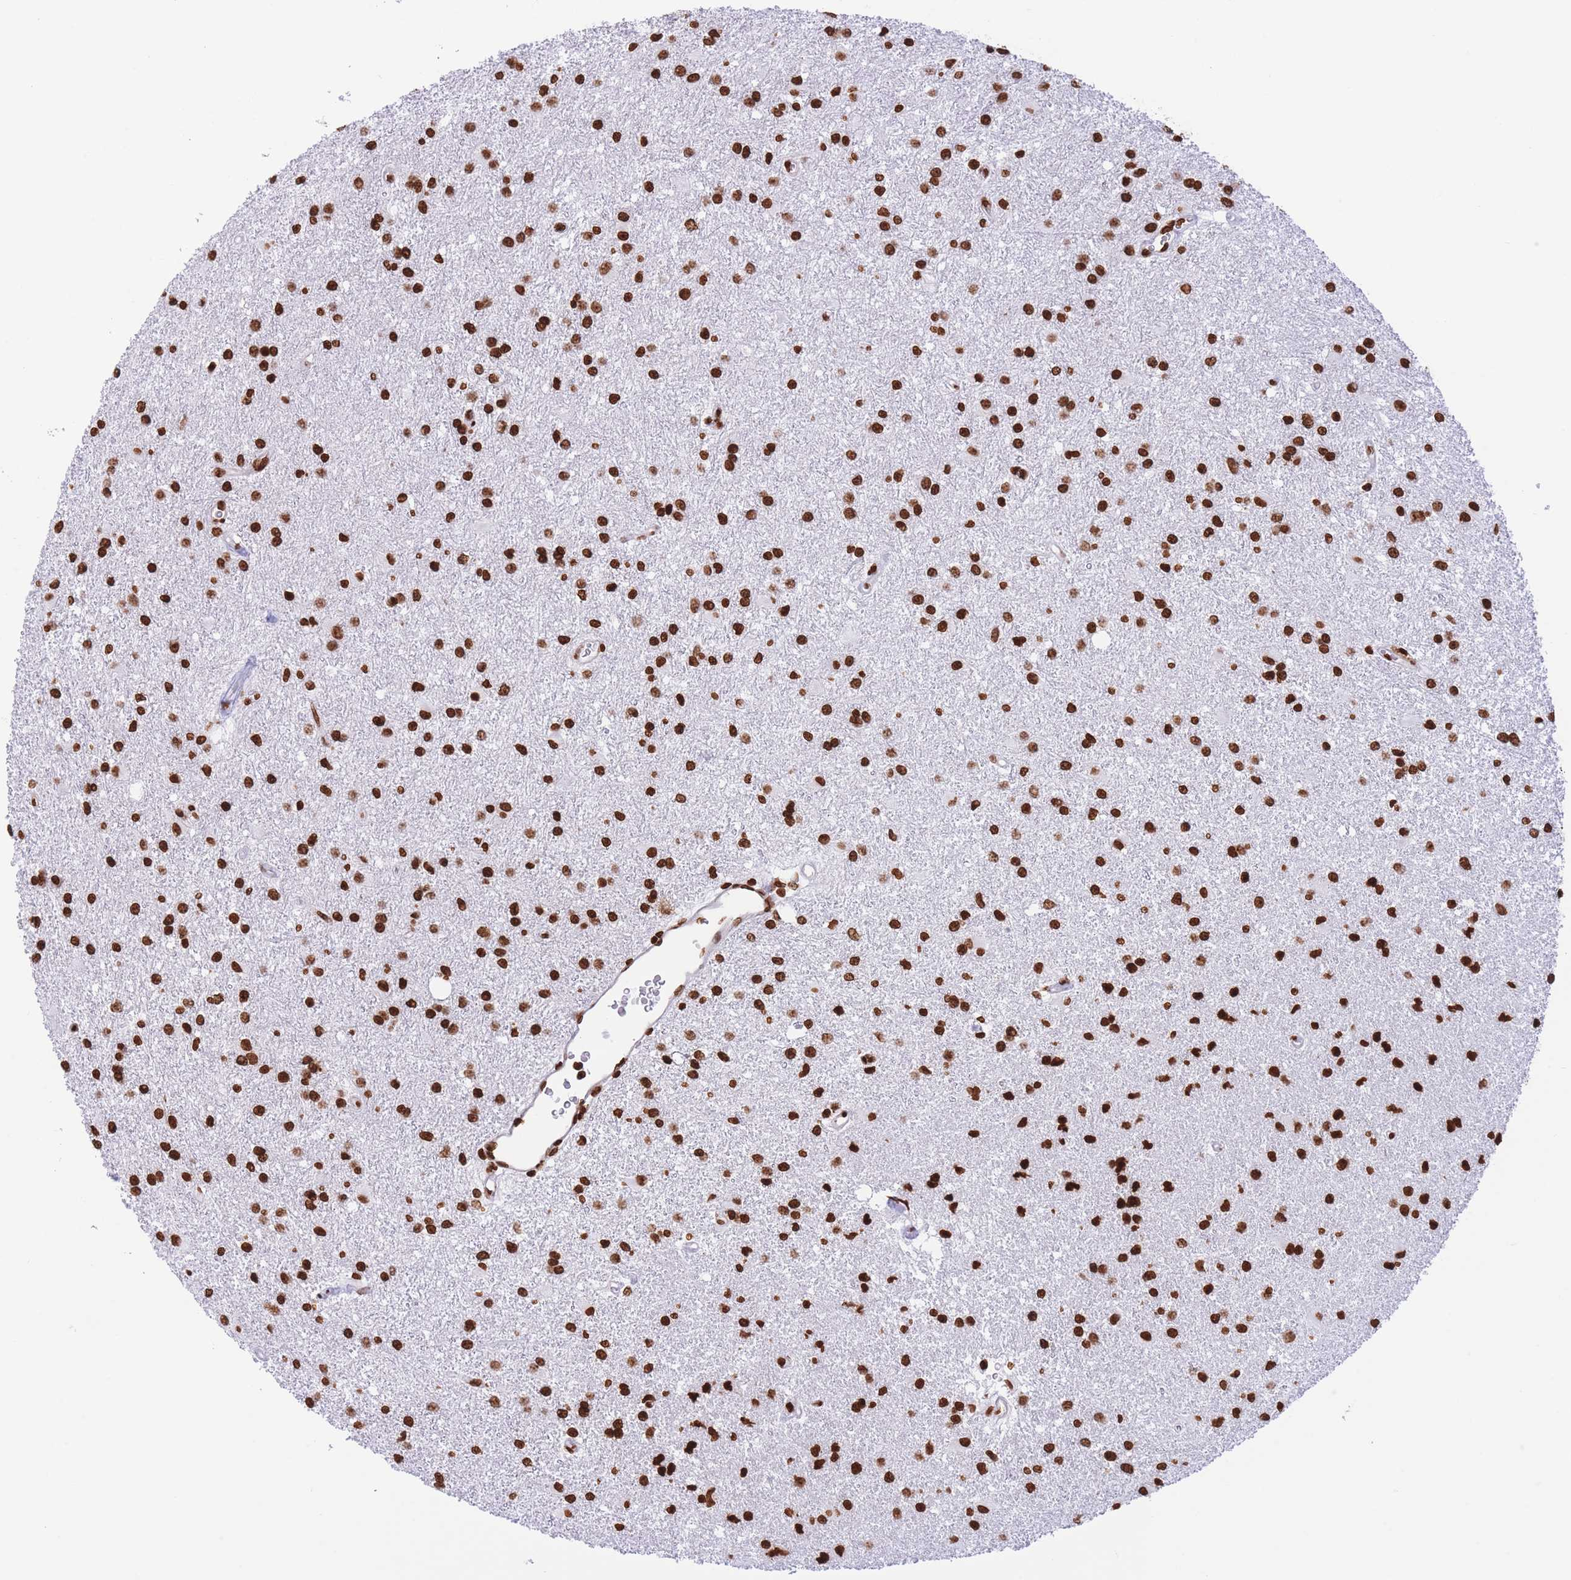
{"staining": {"intensity": "strong", "quantity": ">75%", "location": "nuclear"}, "tissue": "glioma", "cell_type": "Tumor cells", "image_type": "cancer", "snomed": [{"axis": "morphology", "description": "Glioma, malignant, High grade"}, {"axis": "topography", "description": "Brain"}], "caption": "Immunohistochemical staining of human high-grade glioma (malignant) shows high levels of strong nuclear protein positivity in about >75% of tumor cells. The staining is performed using DAB (3,3'-diaminobenzidine) brown chromogen to label protein expression. The nuclei are counter-stained blue using hematoxylin.", "gene": "H2BC11", "patient": {"sex": "female", "age": 50}}